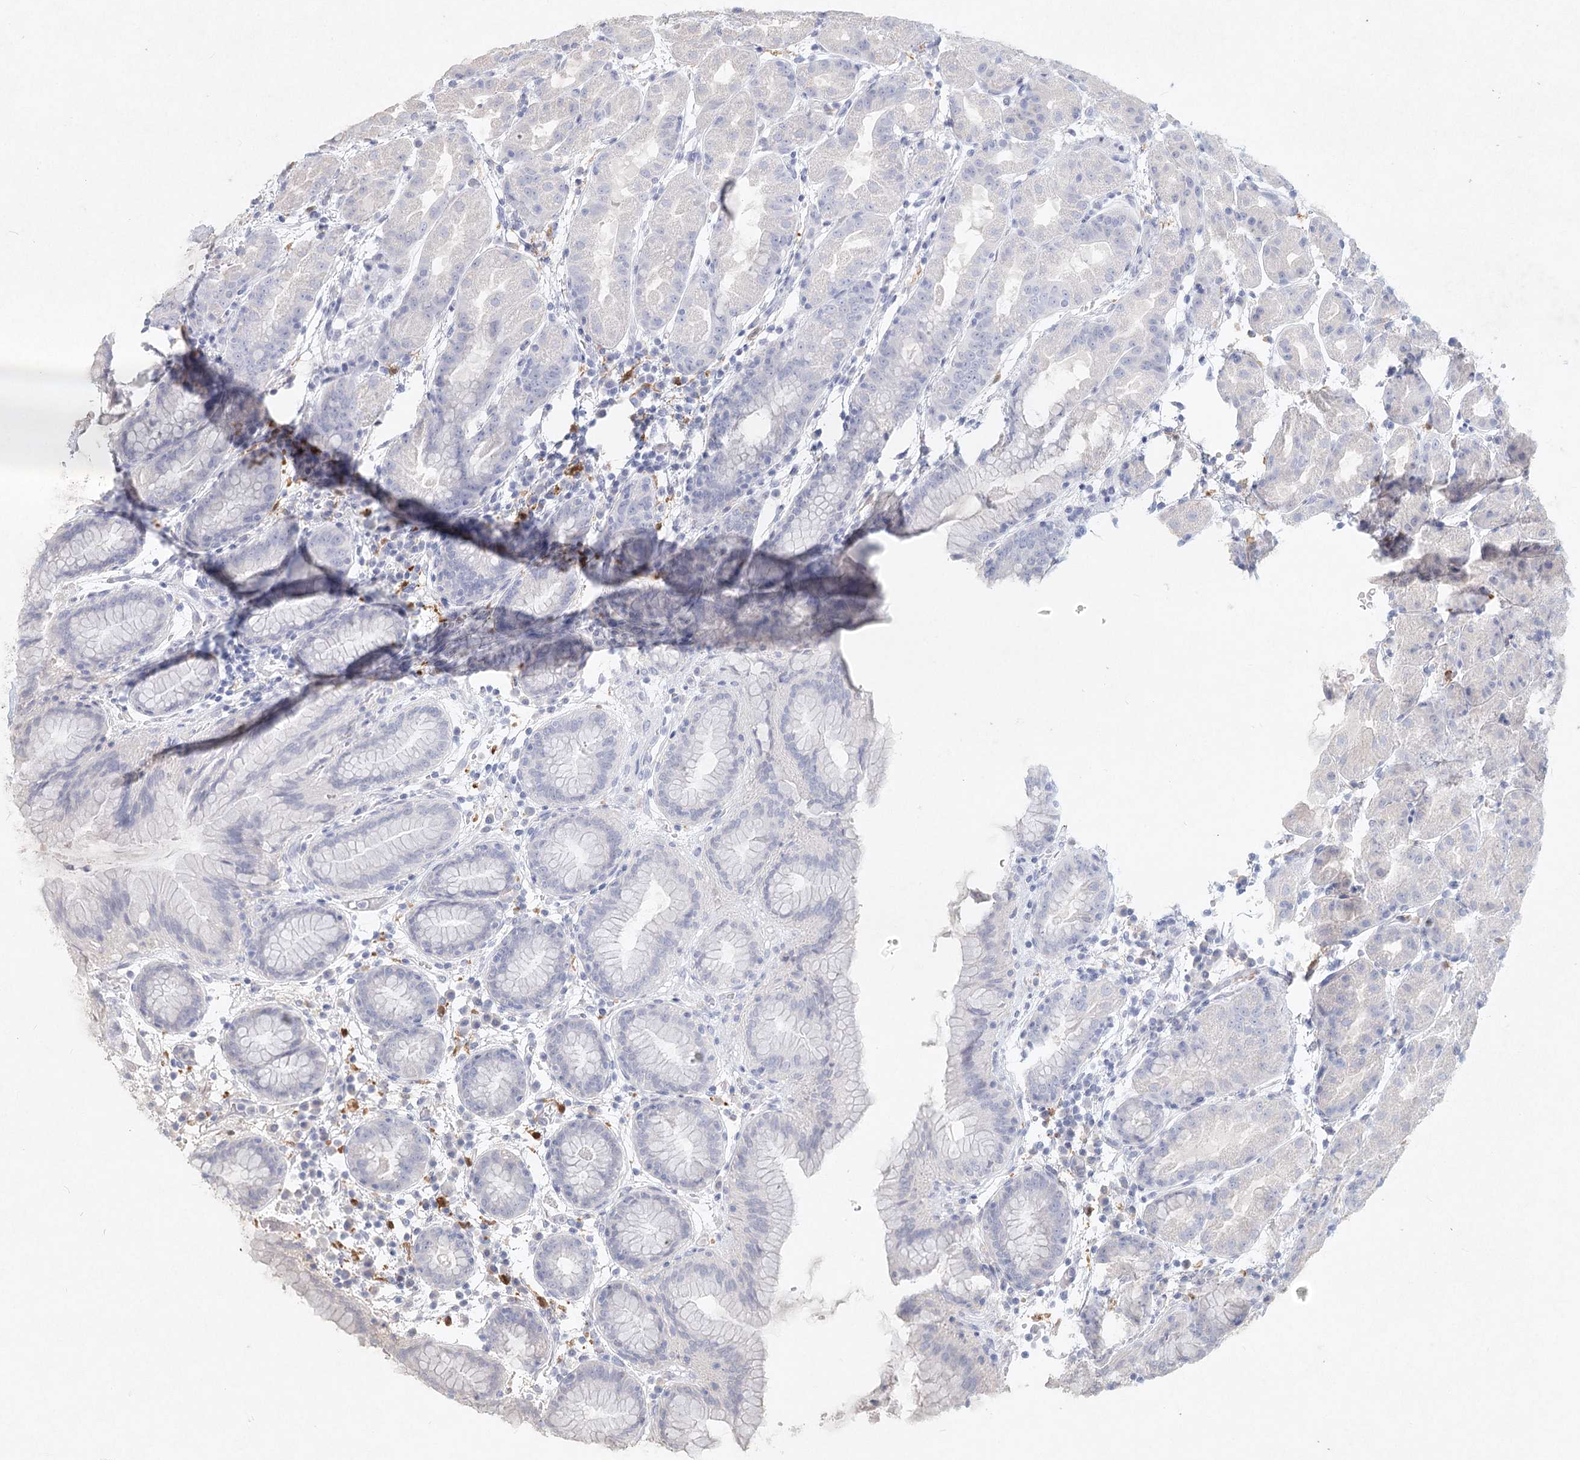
{"staining": {"intensity": "negative", "quantity": "none", "location": "none"}, "tissue": "stomach", "cell_type": "Glandular cells", "image_type": "normal", "snomed": [{"axis": "morphology", "description": "Normal tissue, NOS"}, {"axis": "topography", "description": "Stomach"}], "caption": "A high-resolution photomicrograph shows immunohistochemistry staining of normal stomach, which displays no significant expression in glandular cells. Nuclei are stained in blue.", "gene": "ARSI", "patient": {"sex": "female", "age": 79}}